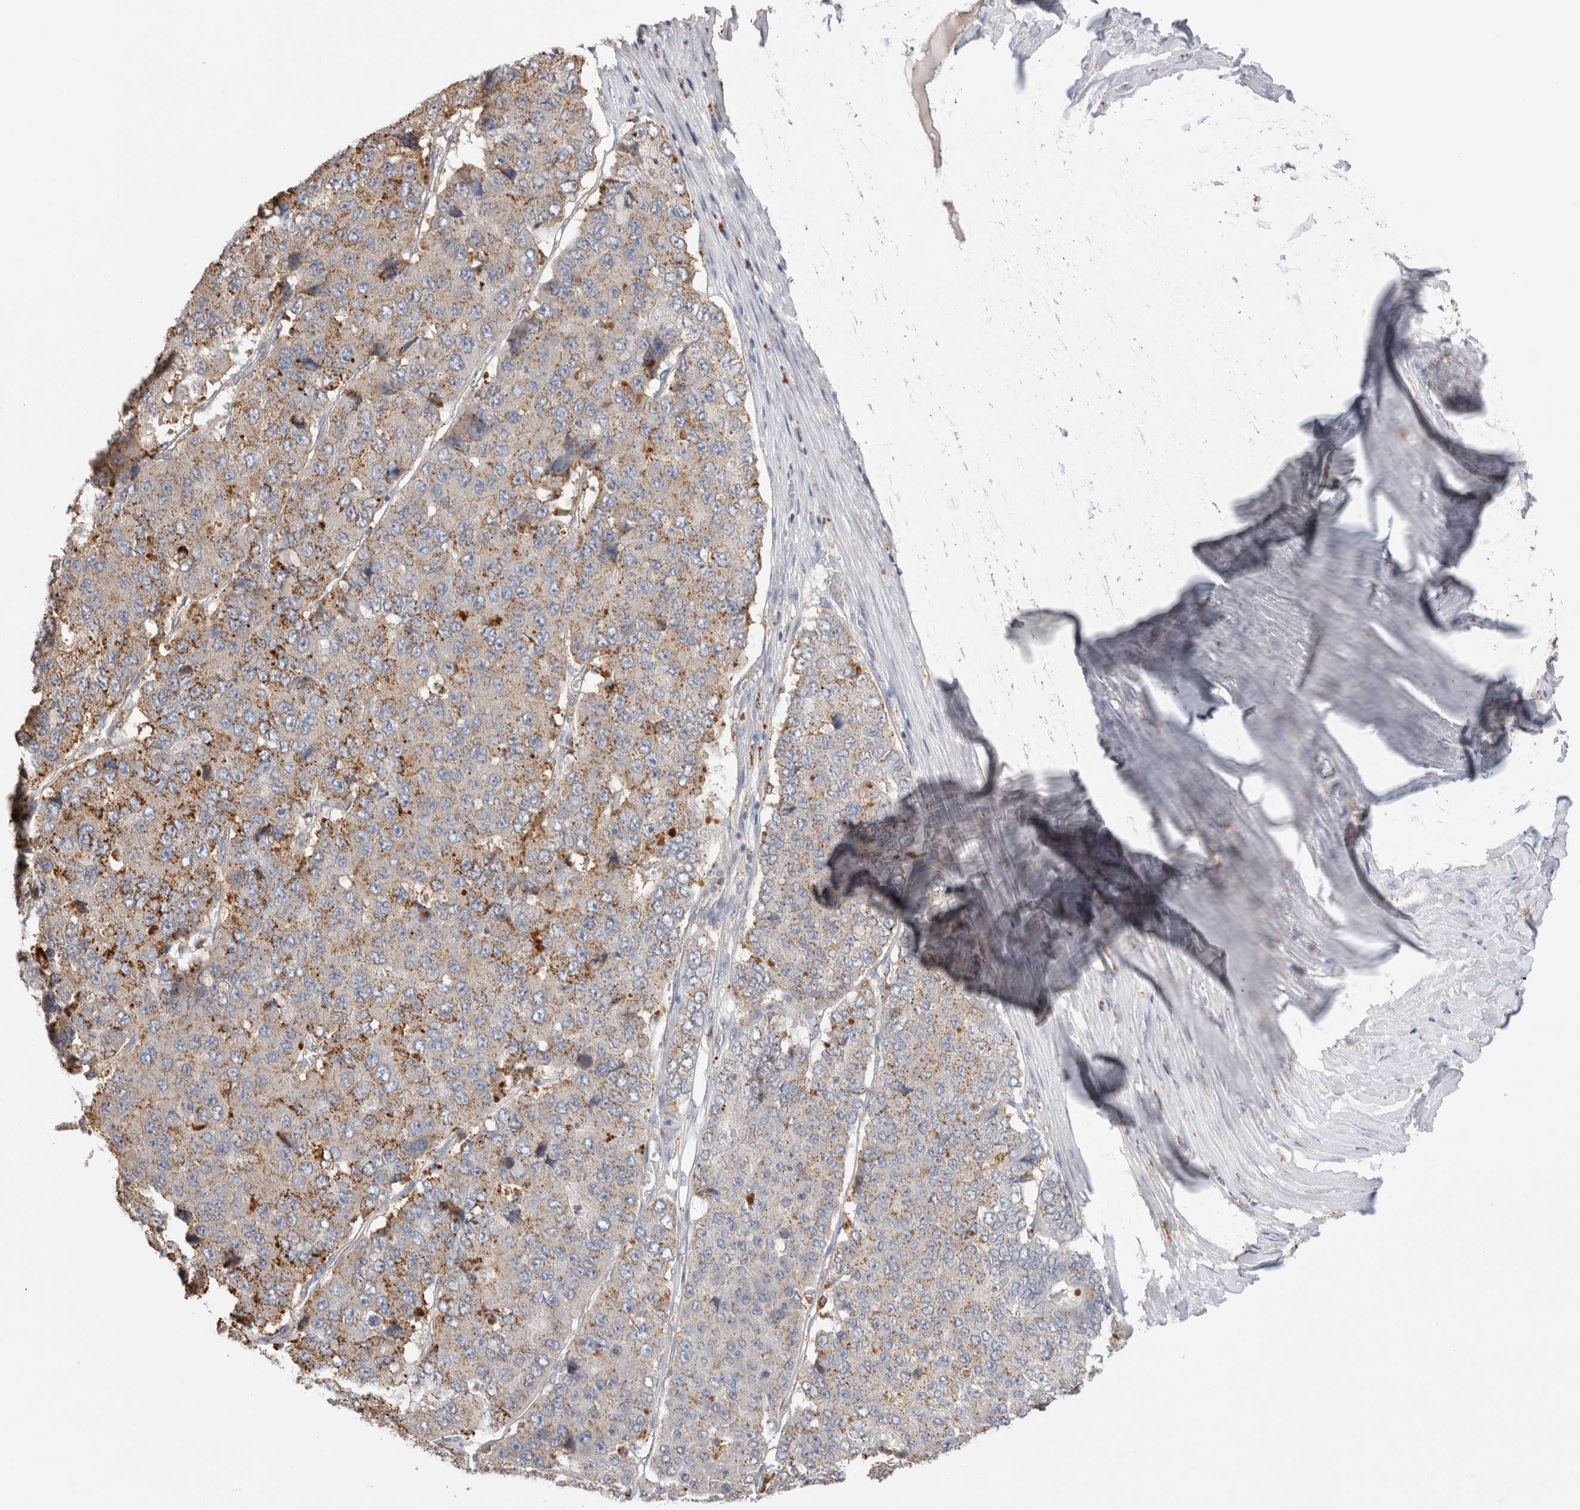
{"staining": {"intensity": "moderate", "quantity": "25%-75%", "location": "cytoplasmic/membranous"}, "tissue": "pancreatic cancer", "cell_type": "Tumor cells", "image_type": "cancer", "snomed": [{"axis": "morphology", "description": "Adenocarcinoma, NOS"}, {"axis": "topography", "description": "Pancreas"}], "caption": "Brown immunohistochemical staining in pancreatic adenocarcinoma shows moderate cytoplasmic/membranous expression in about 25%-75% of tumor cells. (DAB = brown stain, brightfield microscopy at high magnification).", "gene": "GNS", "patient": {"sex": "male", "age": 50}}